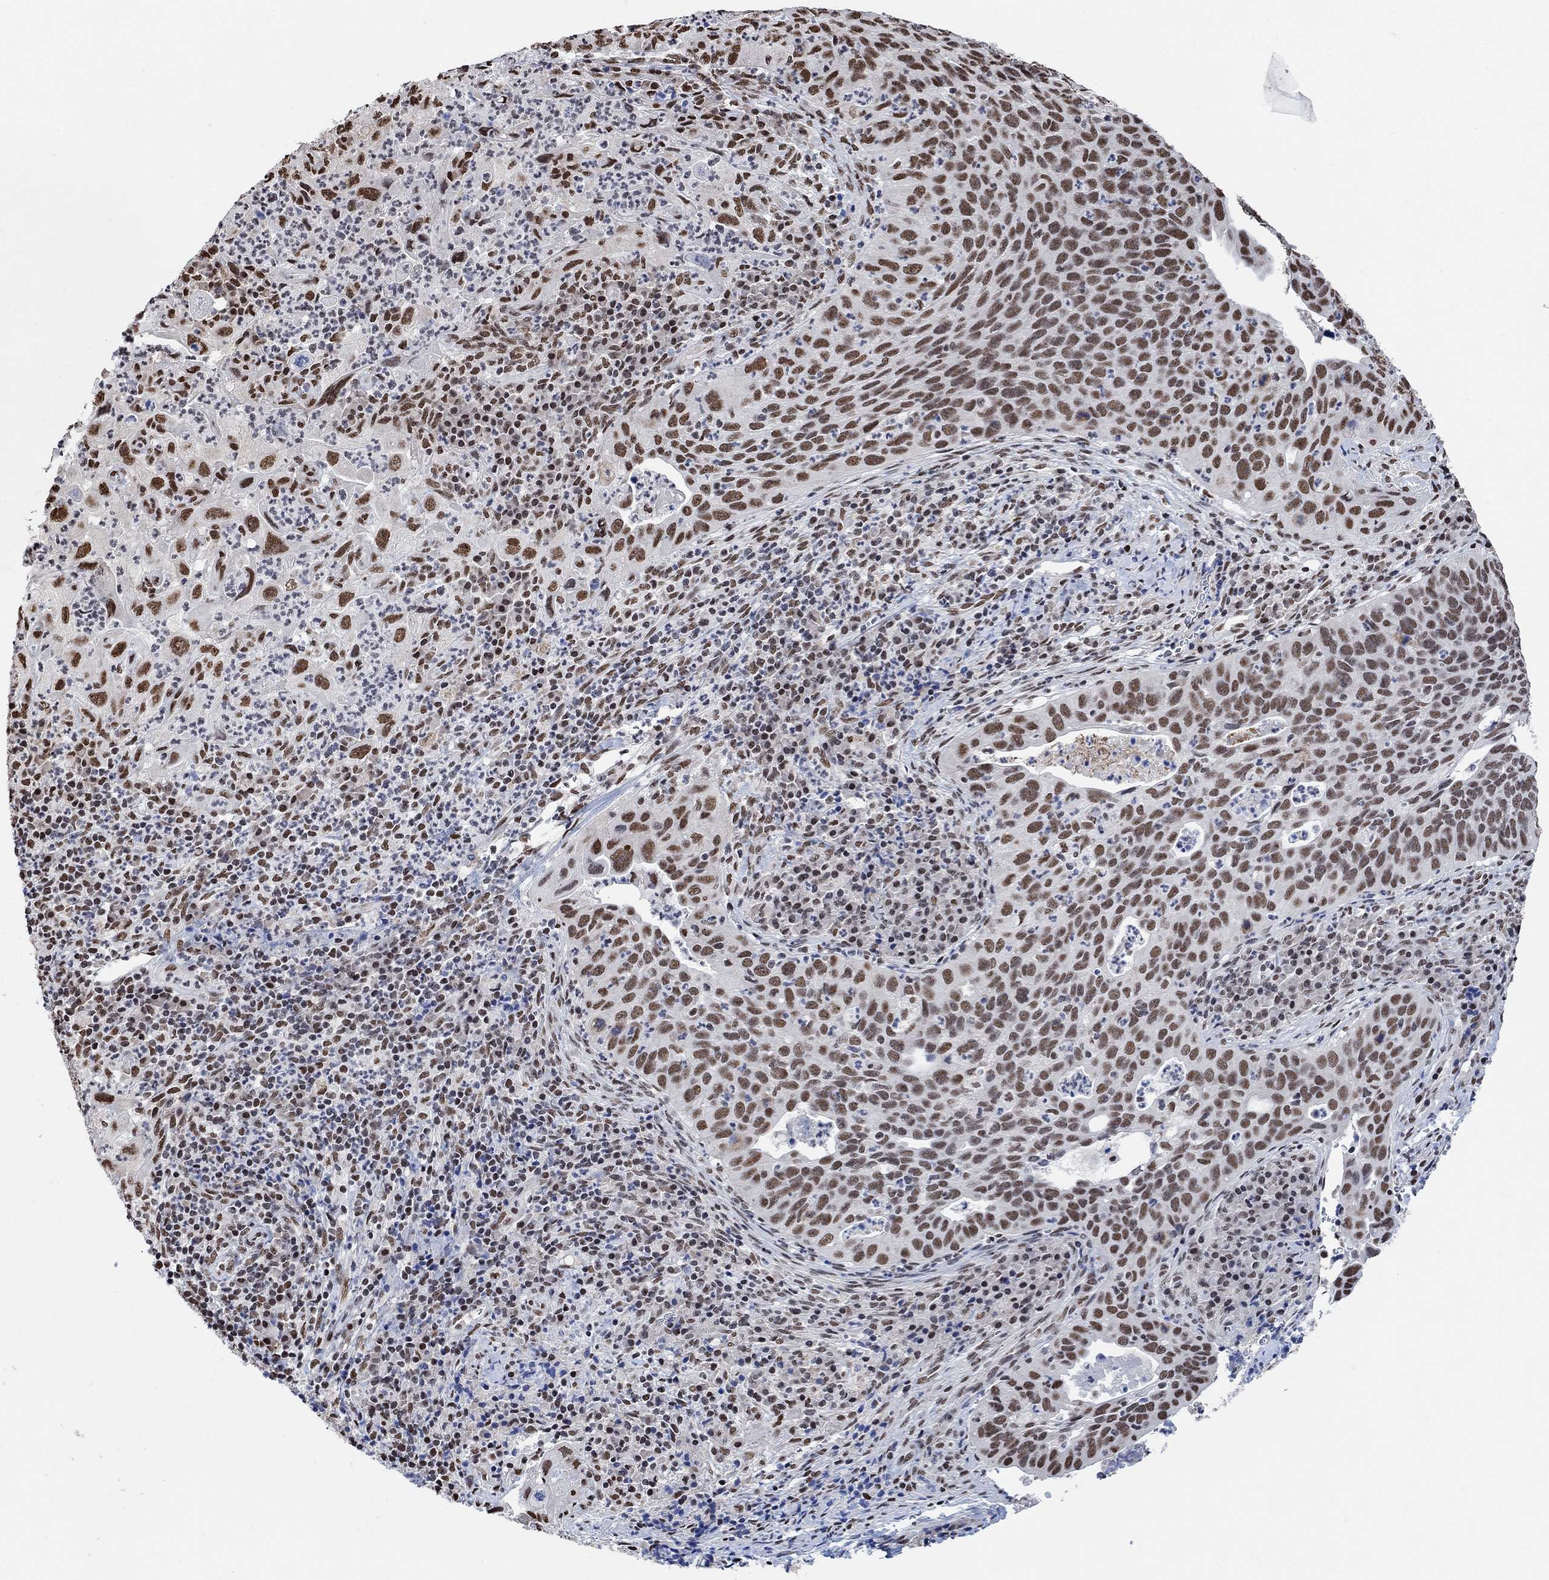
{"staining": {"intensity": "moderate", "quantity": "25%-75%", "location": "nuclear"}, "tissue": "cervical cancer", "cell_type": "Tumor cells", "image_type": "cancer", "snomed": [{"axis": "morphology", "description": "Squamous cell carcinoma, NOS"}, {"axis": "topography", "description": "Cervix"}], "caption": "A high-resolution image shows IHC staining of cervical squamous cell carcinoma, which demonstrates moderate nuclear expression in about 25%-75% of tumor cells.", "gene": "USP39", "patient": {"sex": "female", "age": 26}}